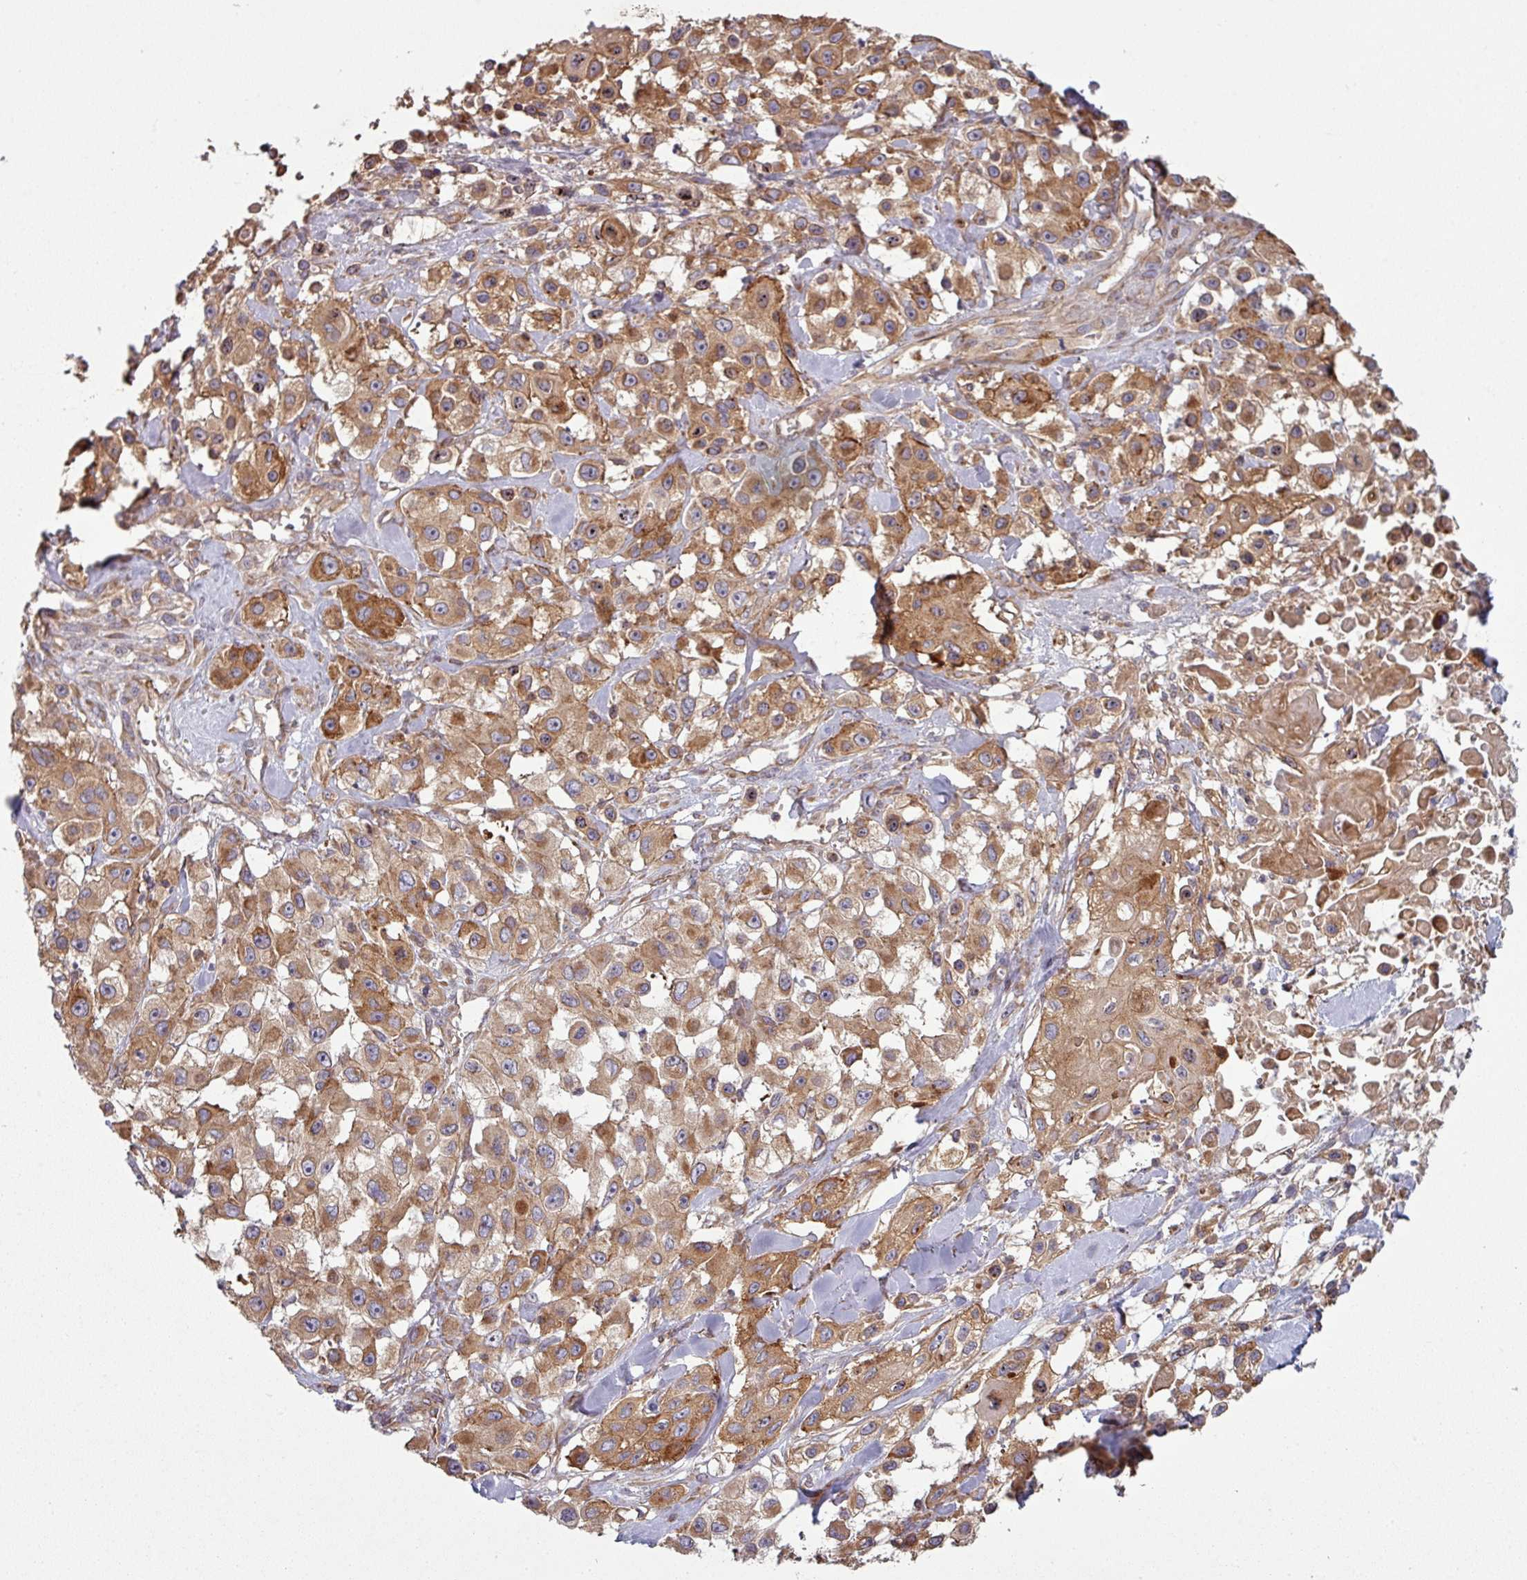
{"staining": {"intensity": "moderate", "quantity": ">75%", "location": "cytoplasmic/membranous"}, "tissue": "skin cancer", "cell_type": "Tumor cells", "image_type": "cancer", "snomed": [{"axis": "morphology", "description": "Squamous cell carcinoma, NOS"}, {"axis": "topography", "description": "Skin"}], "caption": "Tumor cells demonstrate medium levels of moderate cytoplasmic/membranous positivity in about >75% of cells in human skin squamous cell carcinoma.", "gene": "SNRNP25", "patient": {"sex": "male", "age": 63}}